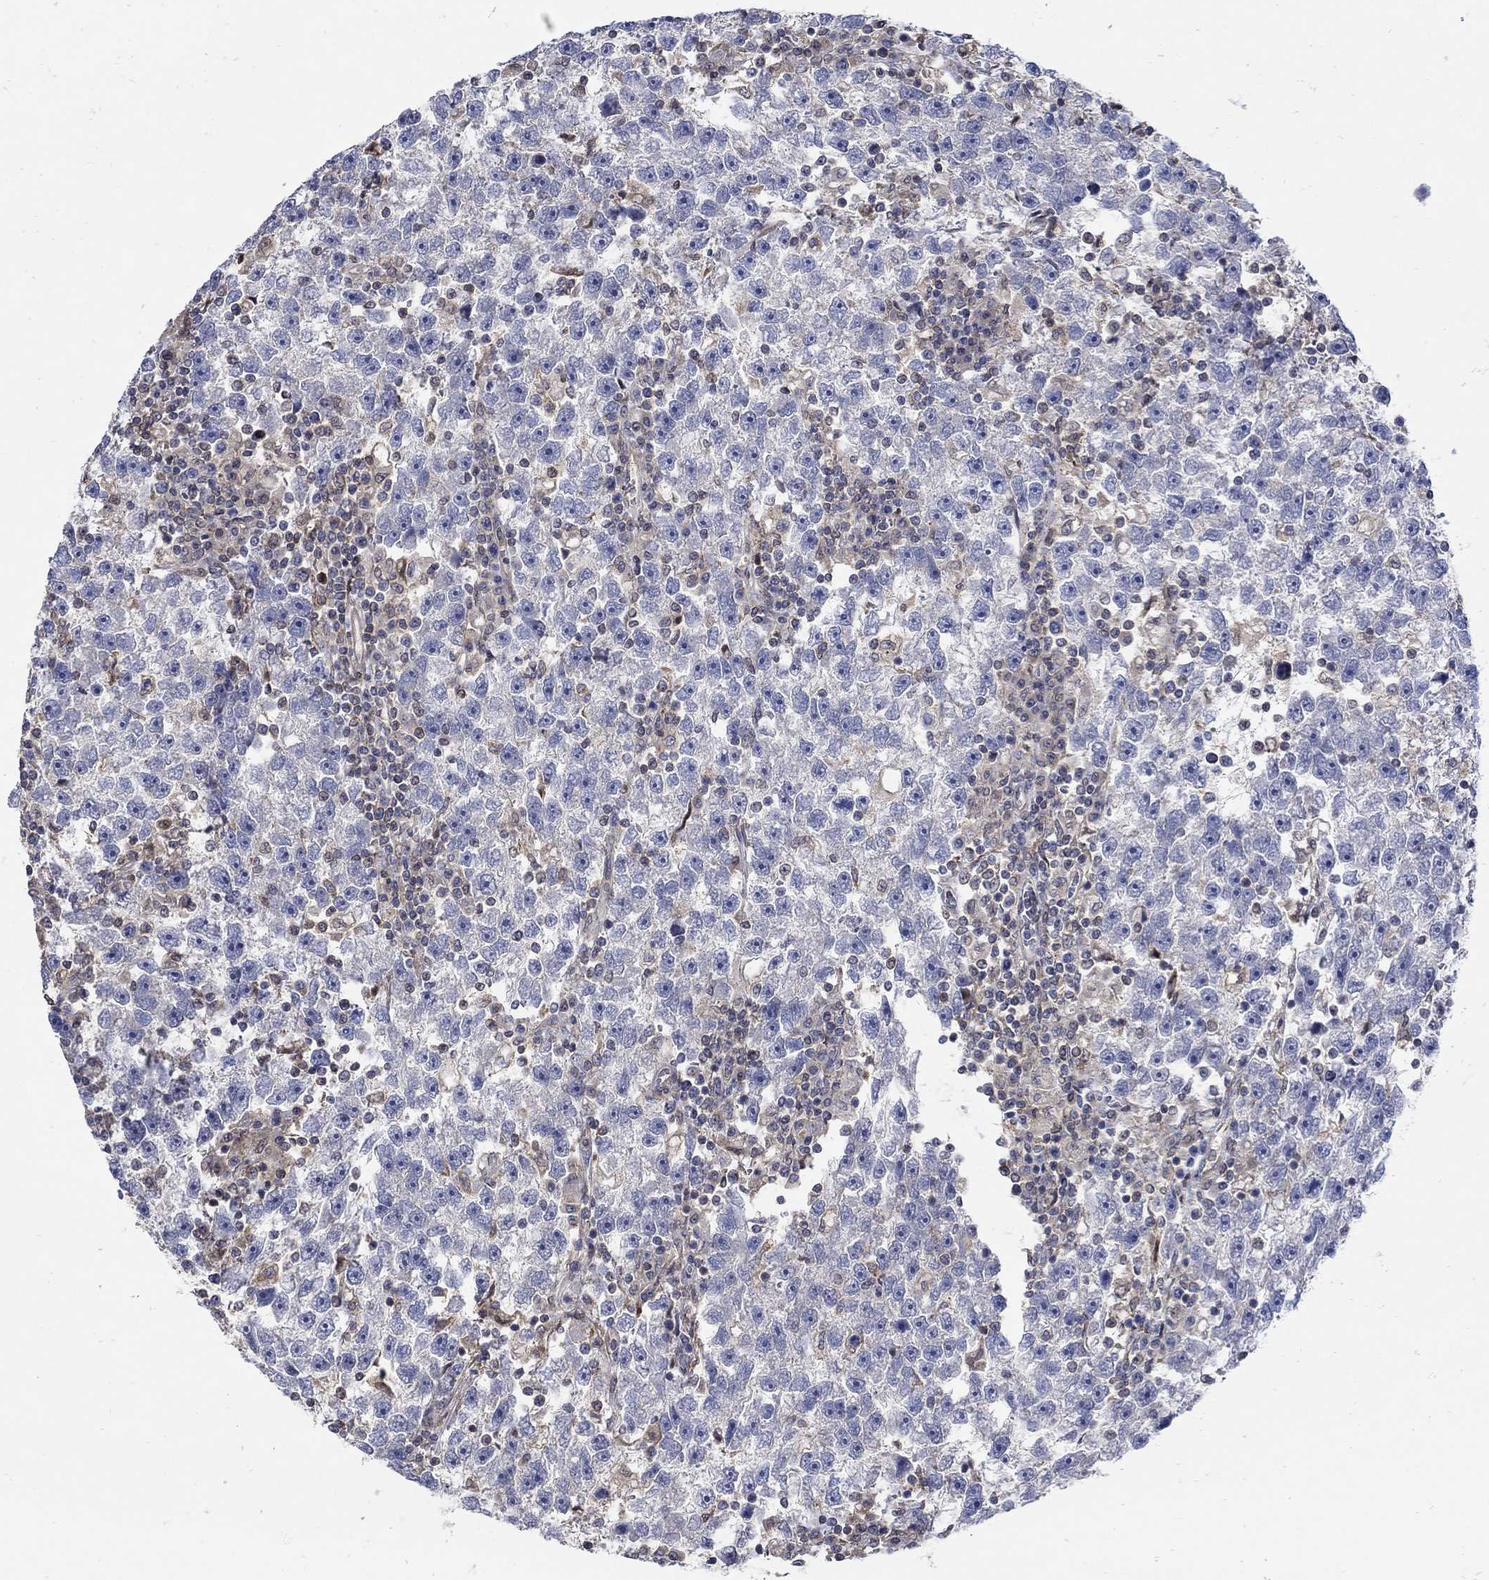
{"staining": {"intensity": "negative", "quantity": "none", "location": "none"}, "tissue": "testis cancer", "cell_type": "Tumor cells", "image_type": "cancer", "snomed": [{"axis": "morphology", "description": "Seminoma, NOS"}, {"axis": "topography", "description": "Testis"}], "caption": "Immunohistochemistry micrograph of neoplastic tissue: human testis seminoma stained with DAB (3,3'-diaminobenzidine) shows no significant protein expression in tumor cells. (Immunohistochemistry, brightfield microscopy, high magnification).", "gene": "TEKT3", "patient": {"sex": "male", "age": 47}}